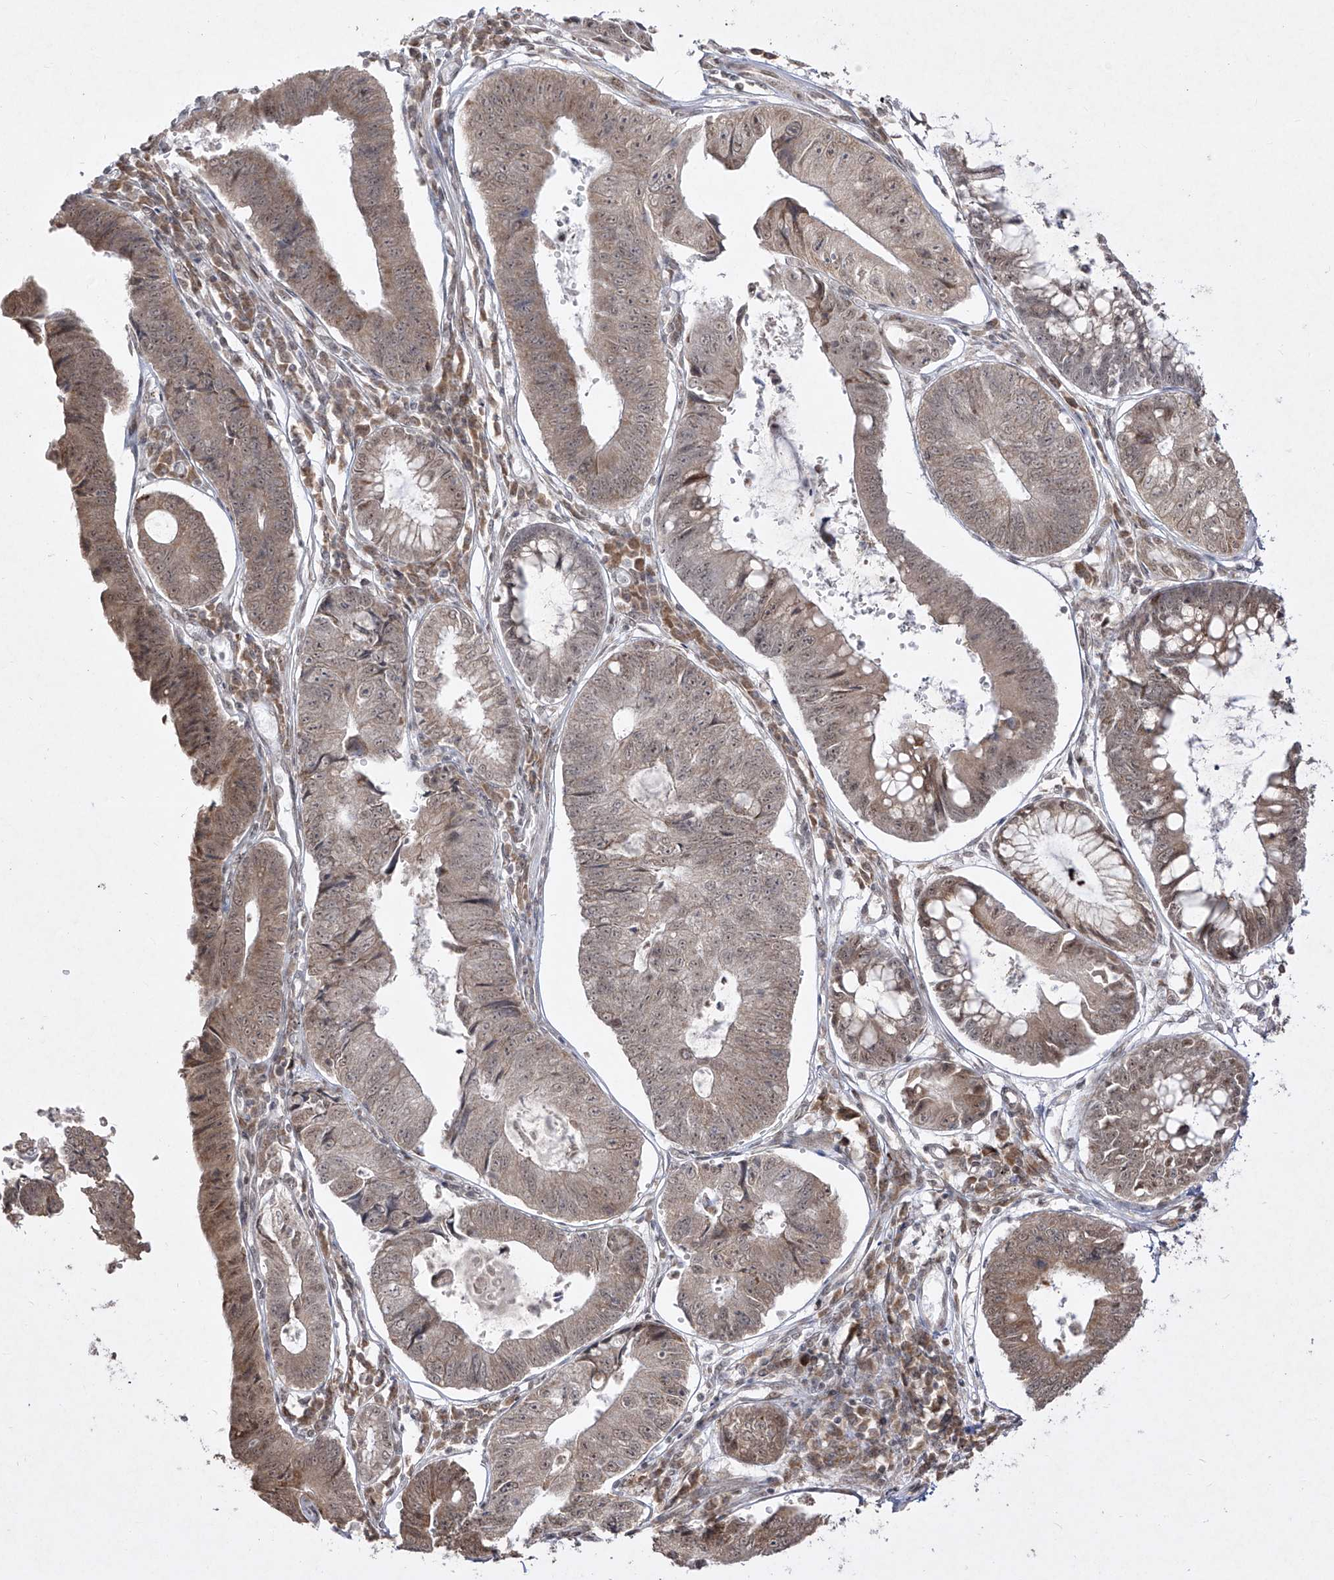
{"staining": {"intensity": "moderate", "quantity": "25%-75%", "location": "cytoplasmic/membranous,nuclear"}, "tissue": "stomach cancer", "cell_type": "Tumor cells", "image_type": "cancer", "snomed": [{"axis": "morphology", "description": "Adenocarcinoma, NOS"}, {"axis": "topography", "description": "Stomach"}], "caption": "The immunohistochemical stain labels moderate cytoplasmic/membranous and nuclear expression in tumor cells of stomach adenocarcinoma tissue. (Brightfield microscopy of DAB IHC at high magnification).", "gene": "SNRNP27", "patient": {"sex": "male", "age": 59}}